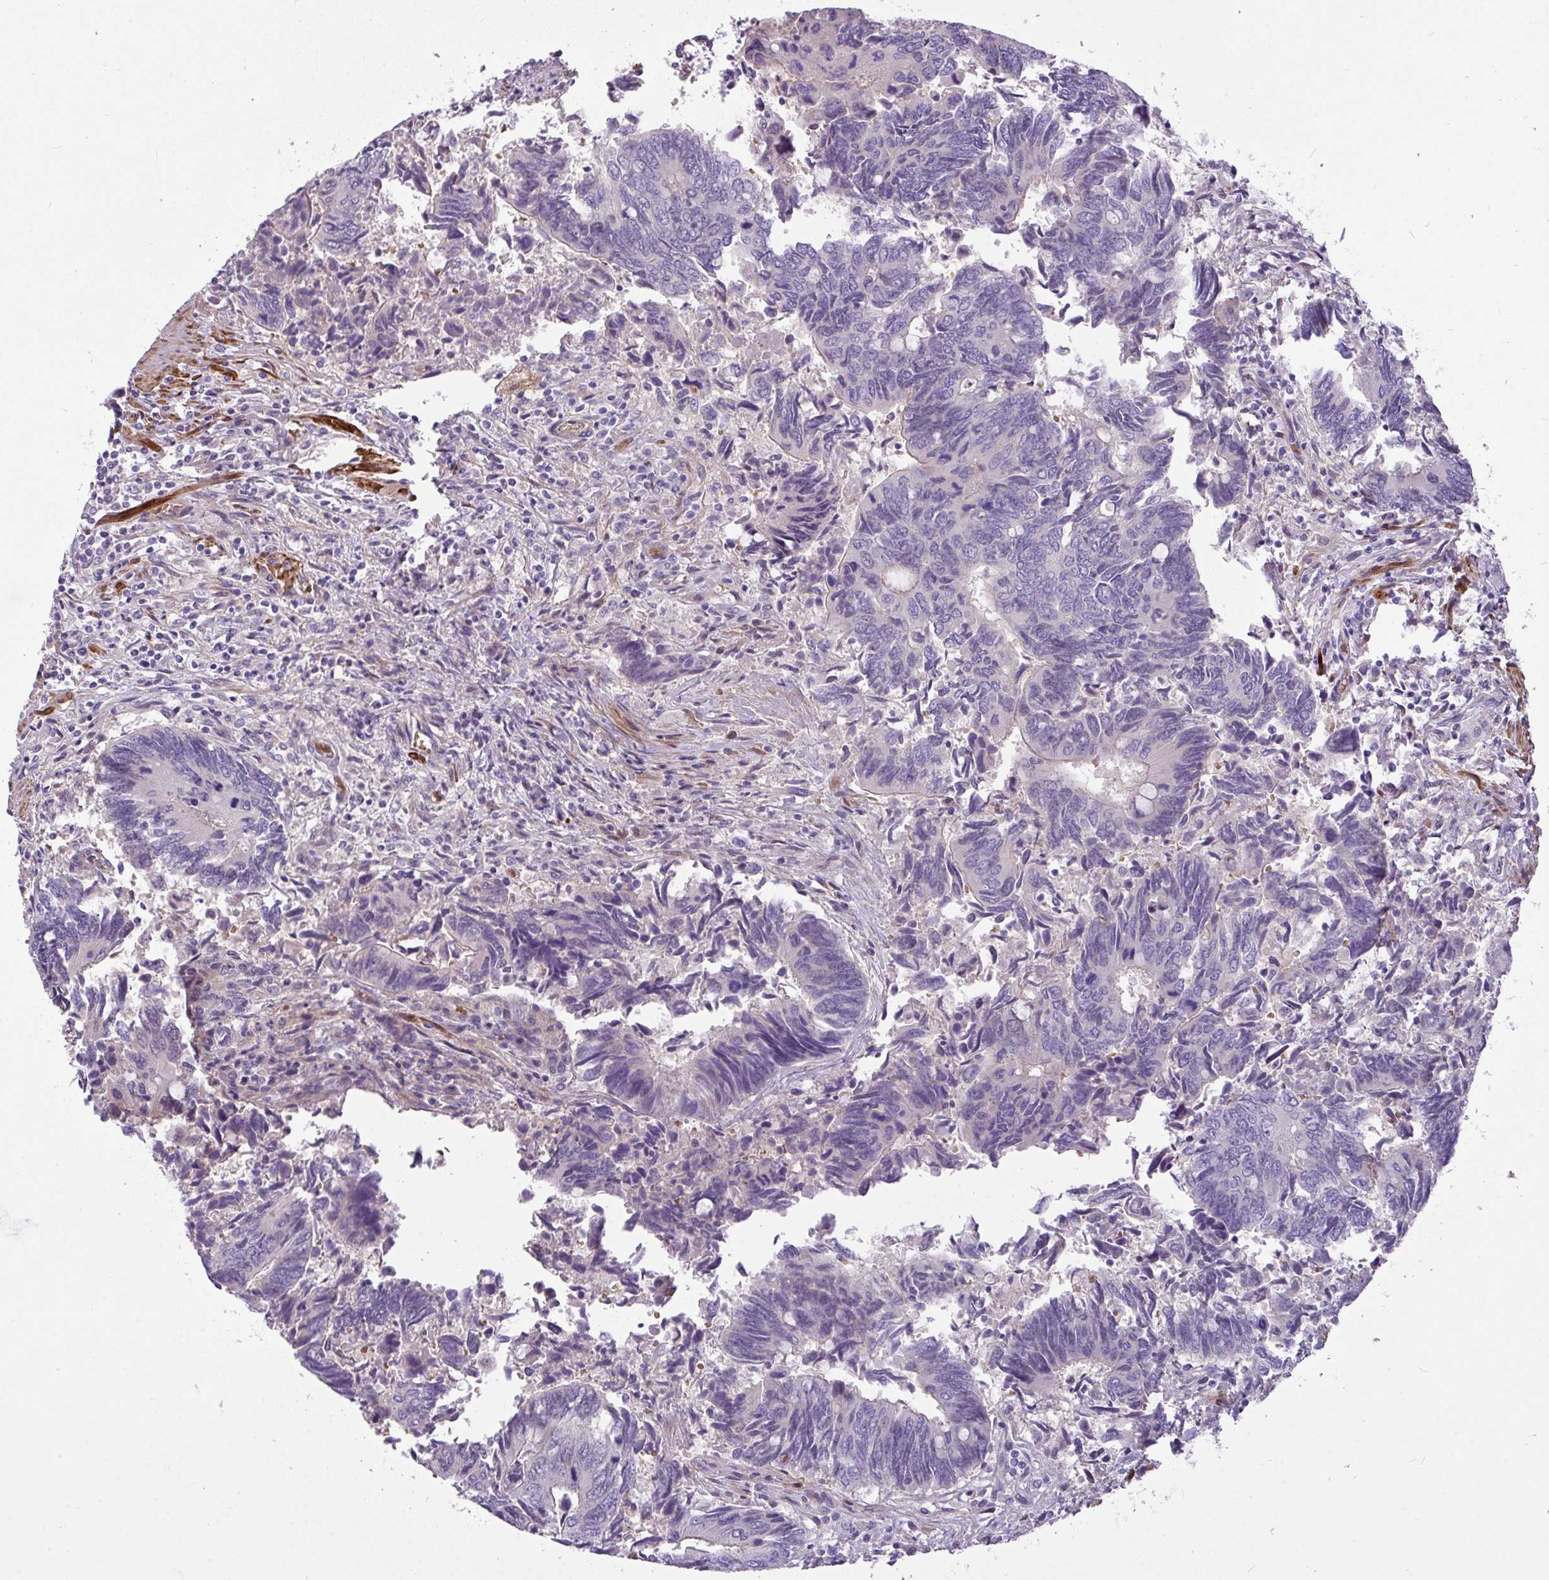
{"staining": {"intensity": "negative", "quantity": "none", "location": "none"}, "tissue": "colorectal cancer", "cell_type": "Tumor cells", "image_type": "cancer", "snomed": [{"axis": "morphology", "description": "Adenocarcinoma, NOS"}, {"axis": "topography", "description": "Colon"}], "caption": "This is an immunohistochemistry micrograph of human colorectal cancer. There is no positivity in tumor cells.", "gene": "MOCS1", "patient": {"sex": "male", "age": 87}}